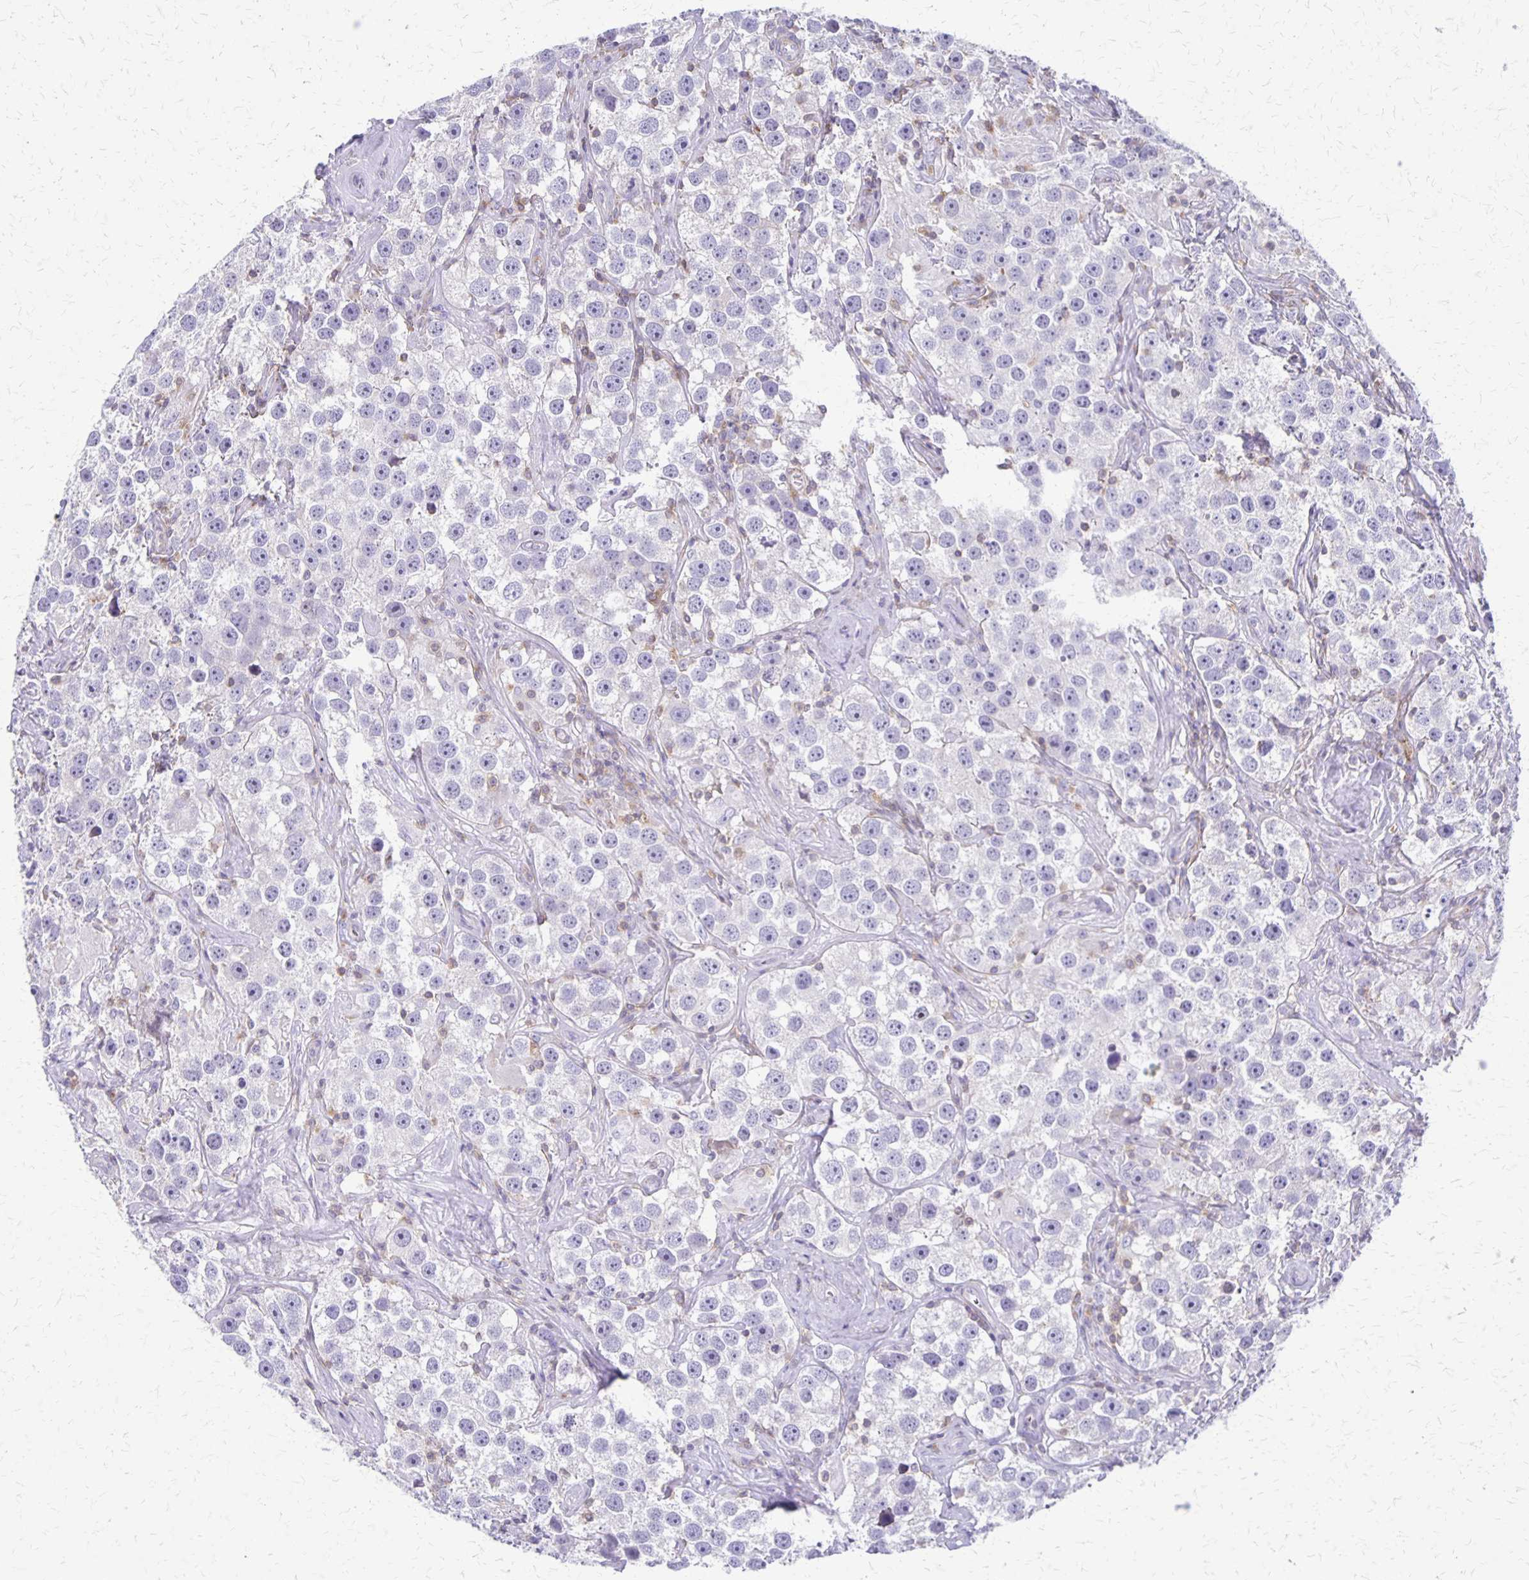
{"staining": {"intensity": "negative", "quantity": "none", "location": "none"}, "tissue": "testis cancer", "cell_type": "Tumor cells", "image_type": "cancer", "snomed": [{"axis": "morphology", "description": "Seminoma, NOS"}, {"axis": "topography", "description": "Testis"}], "caption": "An image of testis seminoma stained for a protein reveals no brown staining in tumor cells.", "gene": "SEPTIN5", "patient": {"sex": "male", "age": 49}}